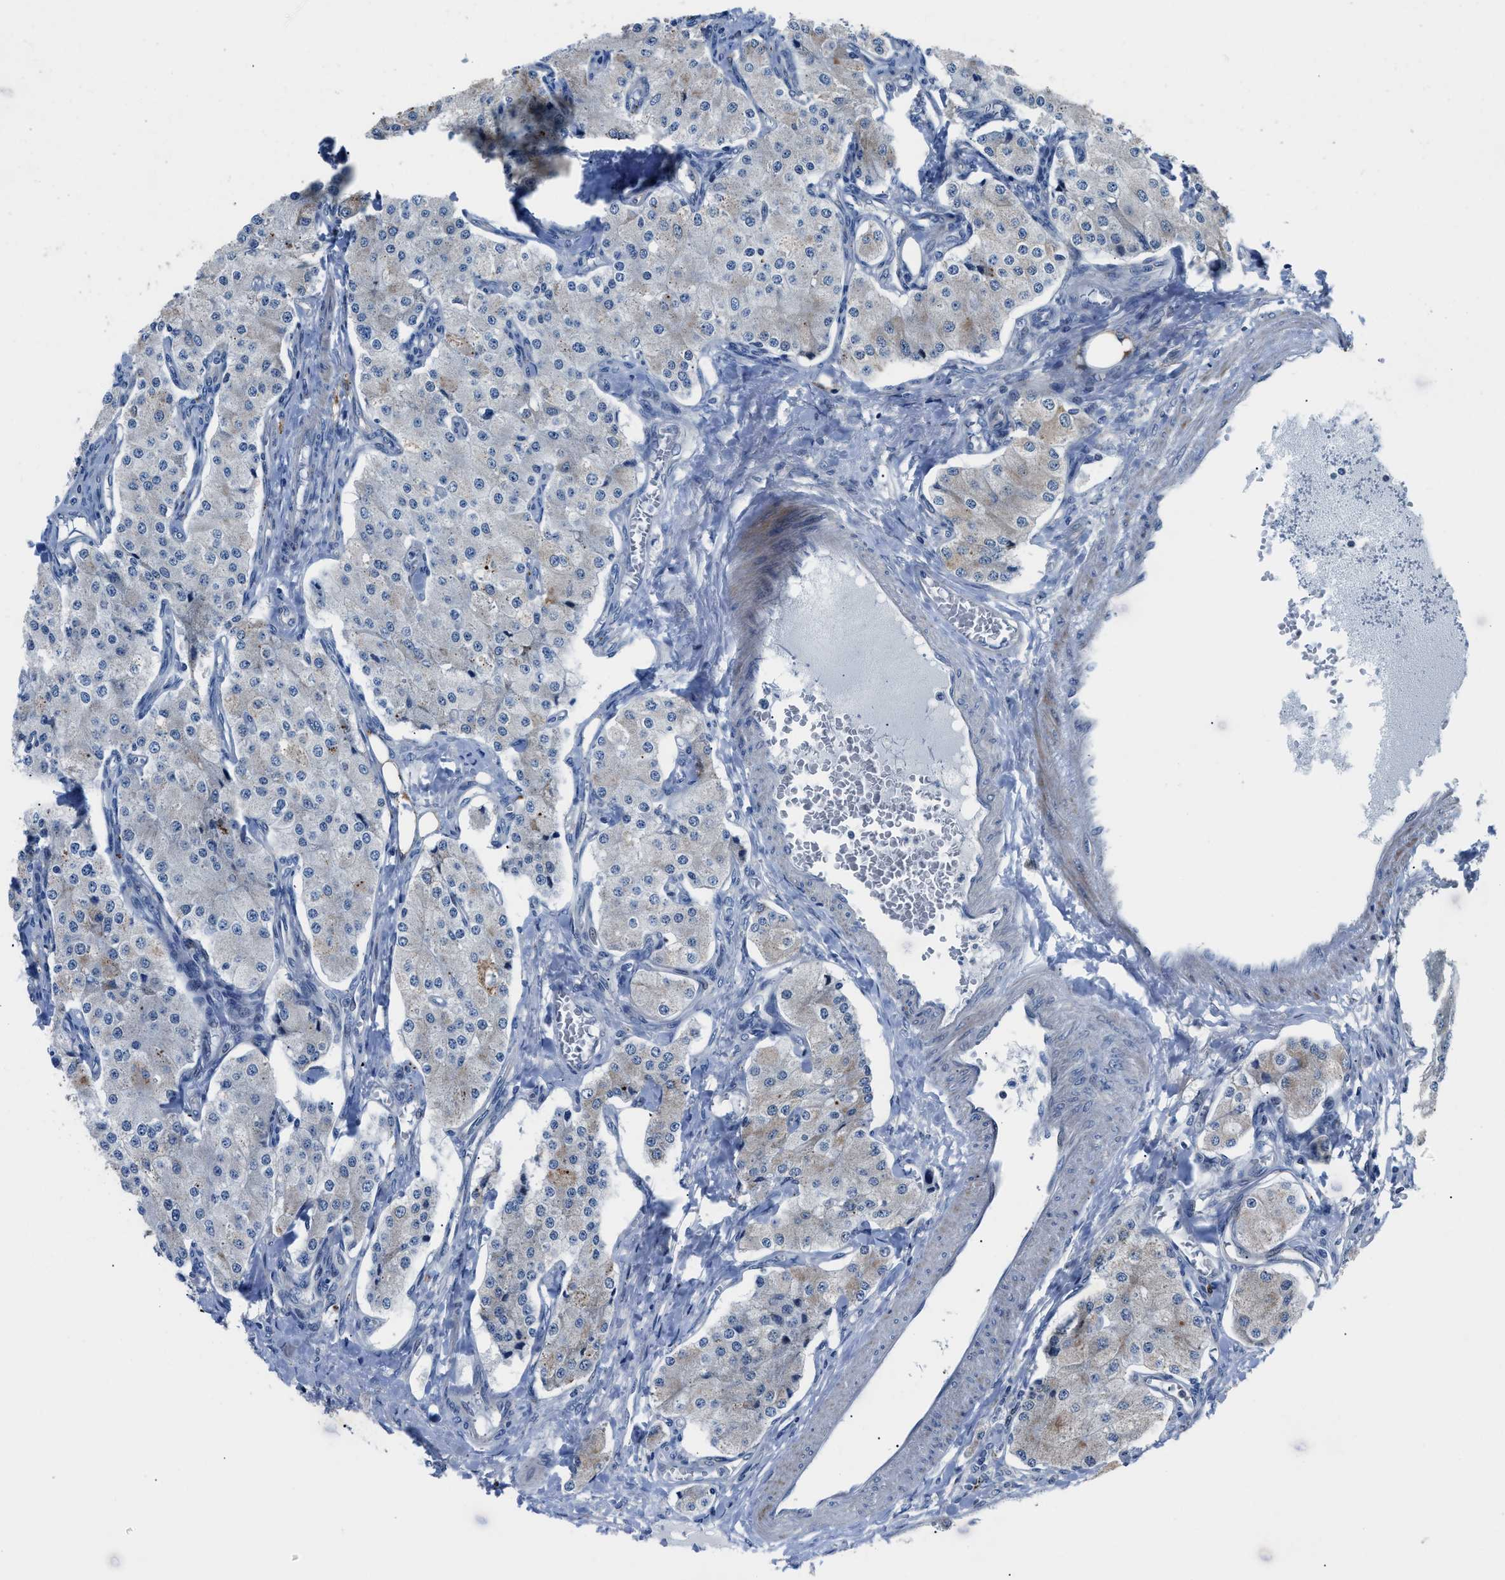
{"staining": {"intensity": "weak", "quantity": "<25%", "location": "cytoplasmic/membranous"}, "tissue": "carcinoid", "cell_type": "Tumor cells", "image_type": "cancer", "snomed": [{"axis": "morphology", "description": "Carcinoid, malignant, NOS"}, {"axis": "topography", "description": "Colon"}], "caption": "There is no significant staining in tumor cells of malignant carcinoid.", "gene": "UAP1", "patient": {"sex": "female", "age": 52}}